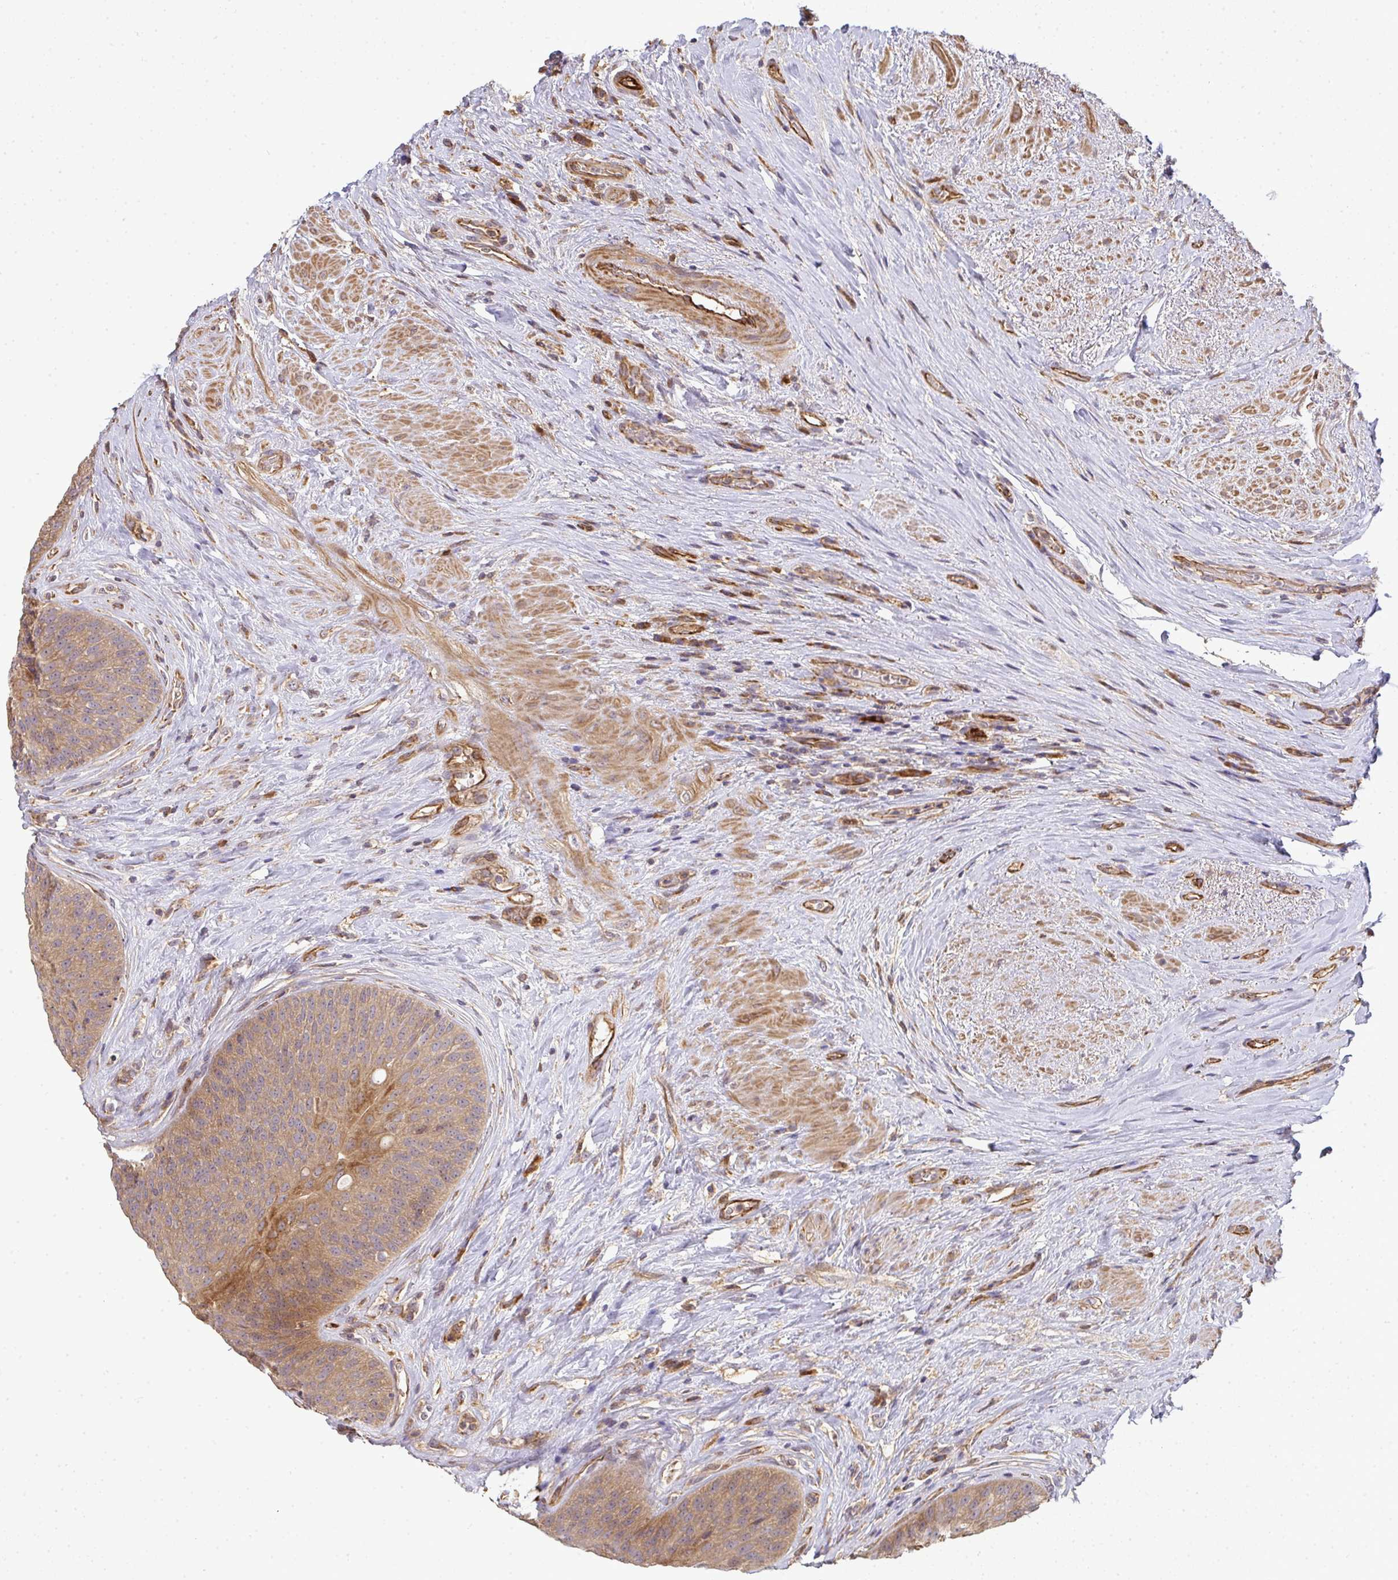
{"staining": {"intensity": "weak", "quantity": ">75%", "location": "cytoplasmic/membranous"}, "tissue": "urinary bladder", "cell_type": "Urothelial cells", "image_type": "normal", "snomed": [{"axis": "morphology", "description": "Normal tissue, NOS"}, {"axis": "topography", "description": "Urinary bladder"}], "caption": "A histopathology image of human urinary bladder stained for a protein demonstrates weak cytoplasmic/membranous brown staining in urothelial cells. Using DAB (brown) and hematoxylin (blue) stains, captured at high magnification using brightfield microscopy.", "gene": "B4GALT6", "patient": {"sex": "female", "age": 56}}